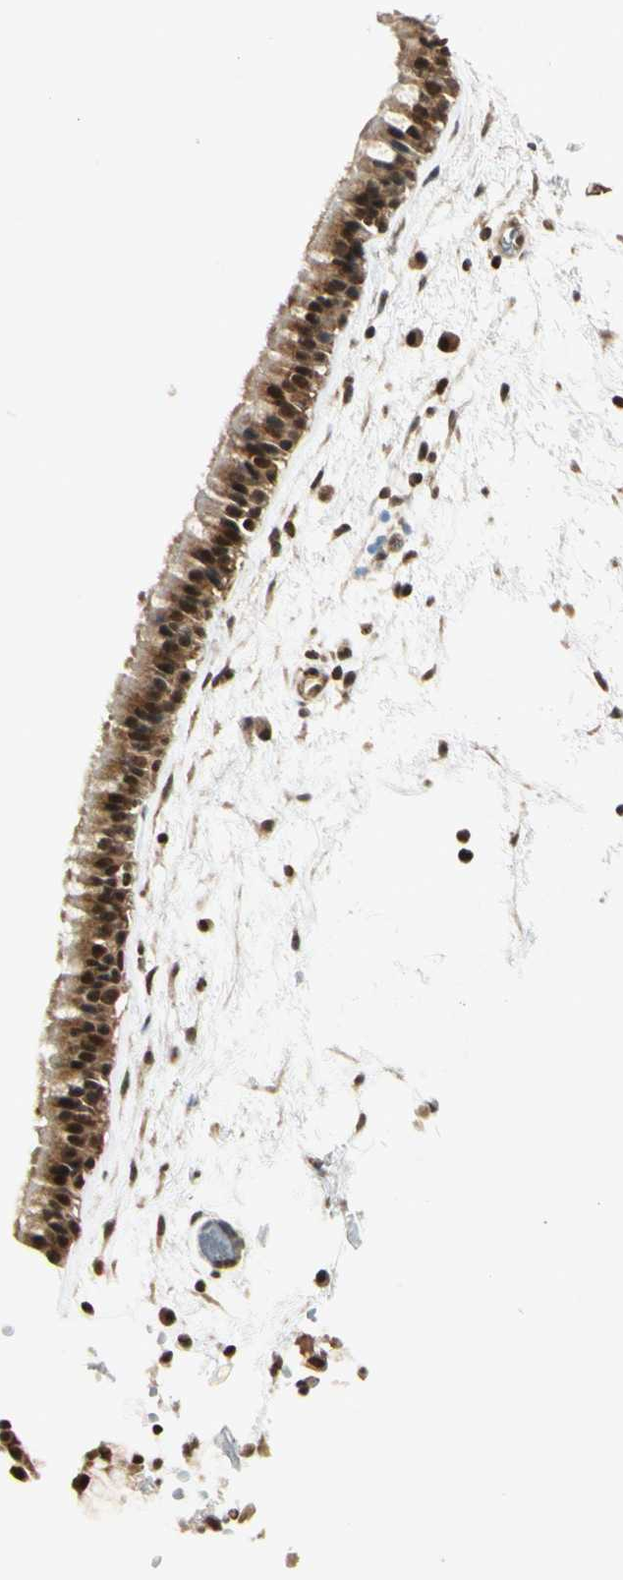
{"staining": {"intensity": "strong", "quantity": ">75%", "location": "cytoplasmic/membranous,nuclear"}, "tissue": "nasopharynx", "cell_type": "Respiratory epithelial cells", "image_type": "normal", "snomed": [{"axis": "morphology", "description": "Normal tissue, NOS"}, {"axis": "morphology", "description": "Inflammation, NOS"}, {"axis": "topography", "description": "Nasopharynx"}], "caption": "A photomicrograph showing strong cytoplasmic/membranous,nuclear staining in about >75% of respiratory epithelial cells in benign nasopharynx, as visualized by brown immunohistochemical staining.", "gene": "SMN2", "patient": {"sex": "male", "age": 48}}